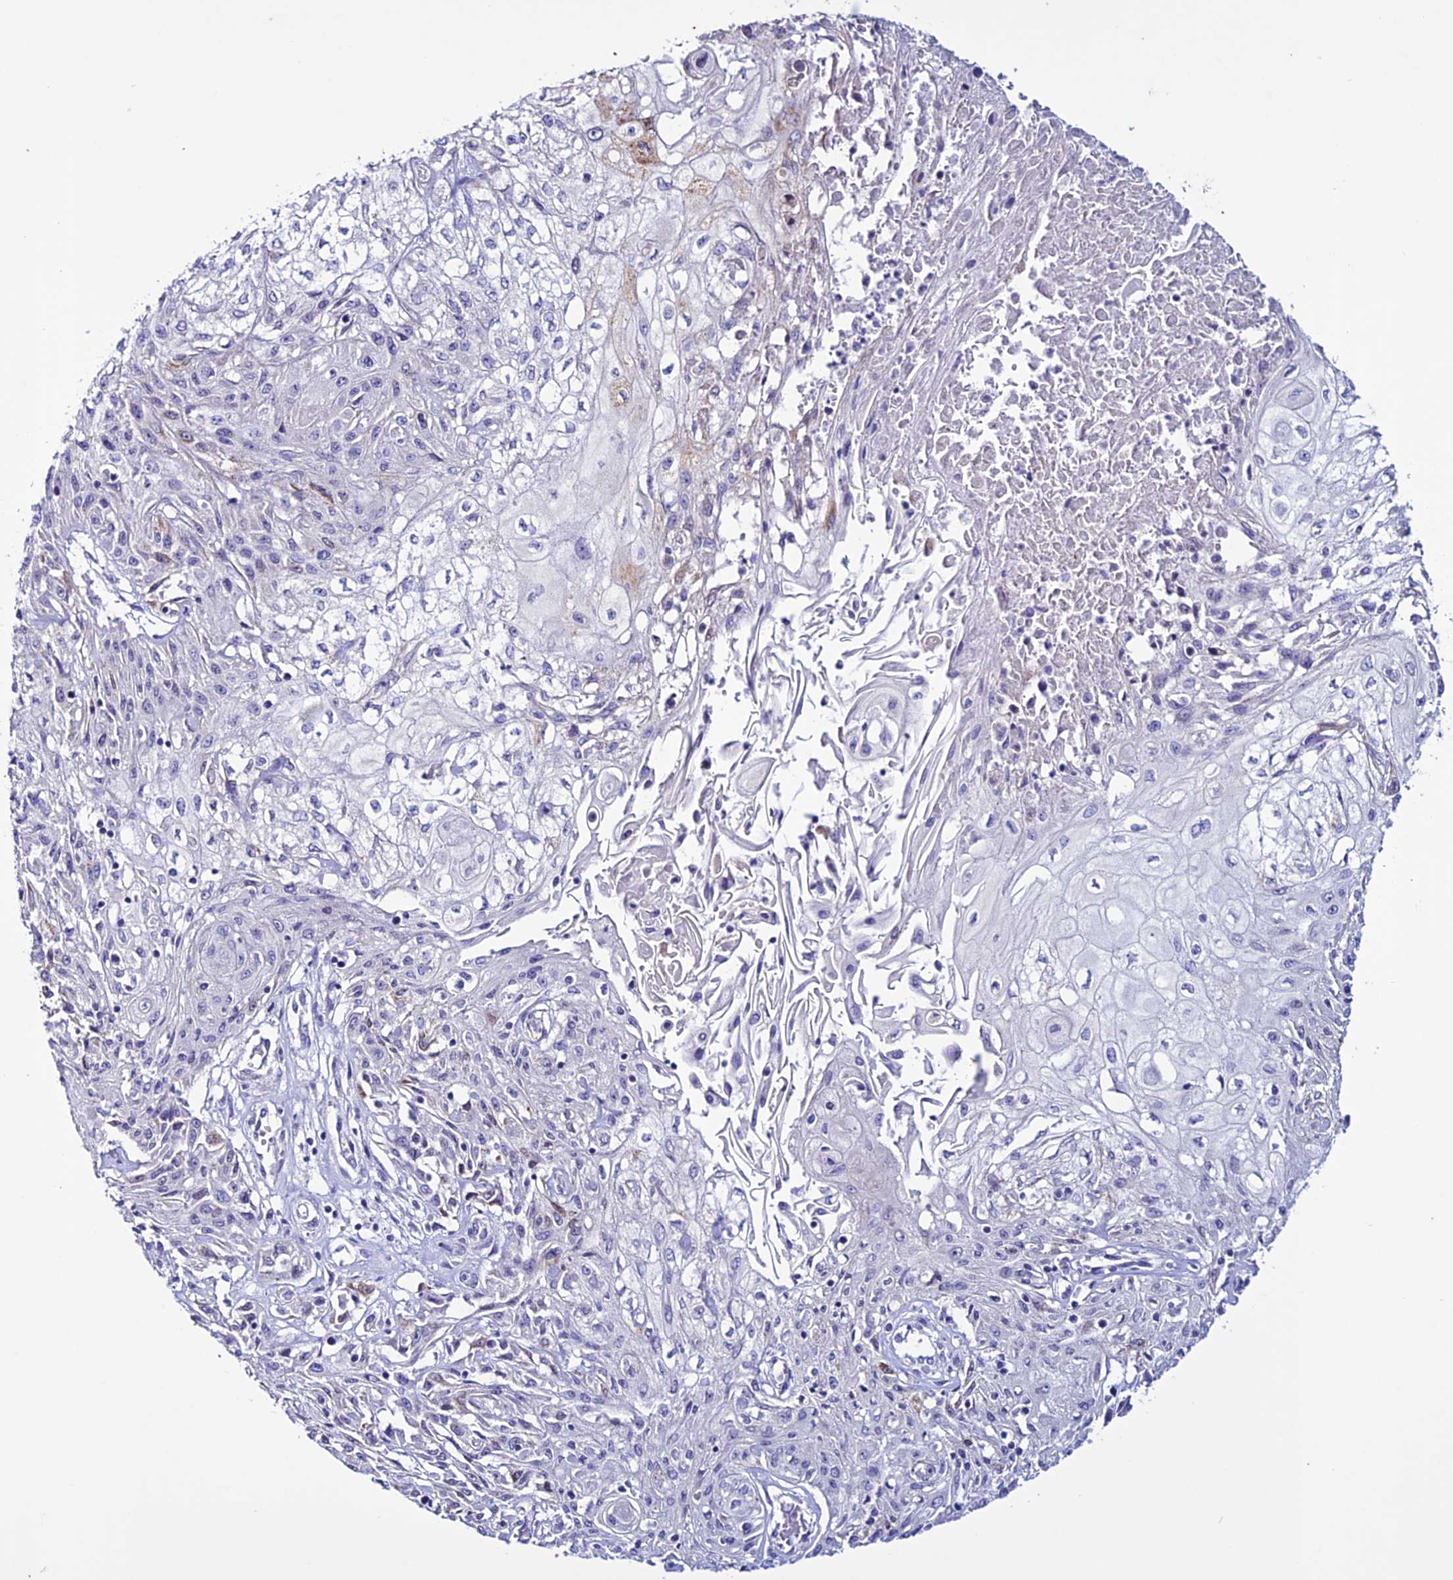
{"staining": {"intensity": "negative", "quantity": "none", "location": "none"}, "tissue": "skin cancer", "cell_type": "Tumor cells", "image_type": "cancer", "snomed": [{"axis": "morphology", "description": "Squamous cell carcinoma, NOS"}, {"axis": "morphology", "description": "Squamous cell carcinoma, metastatic, NOS"}, {"axis": "topography", "description": "Skin"}, {"axis": "topography", "description": "Lymph node"}], "caption": "Tumor cells are negative for protein expression in human skin cancer.", "gene": "CLEC2L", "patient": {"sex": "male", "age": 75}}